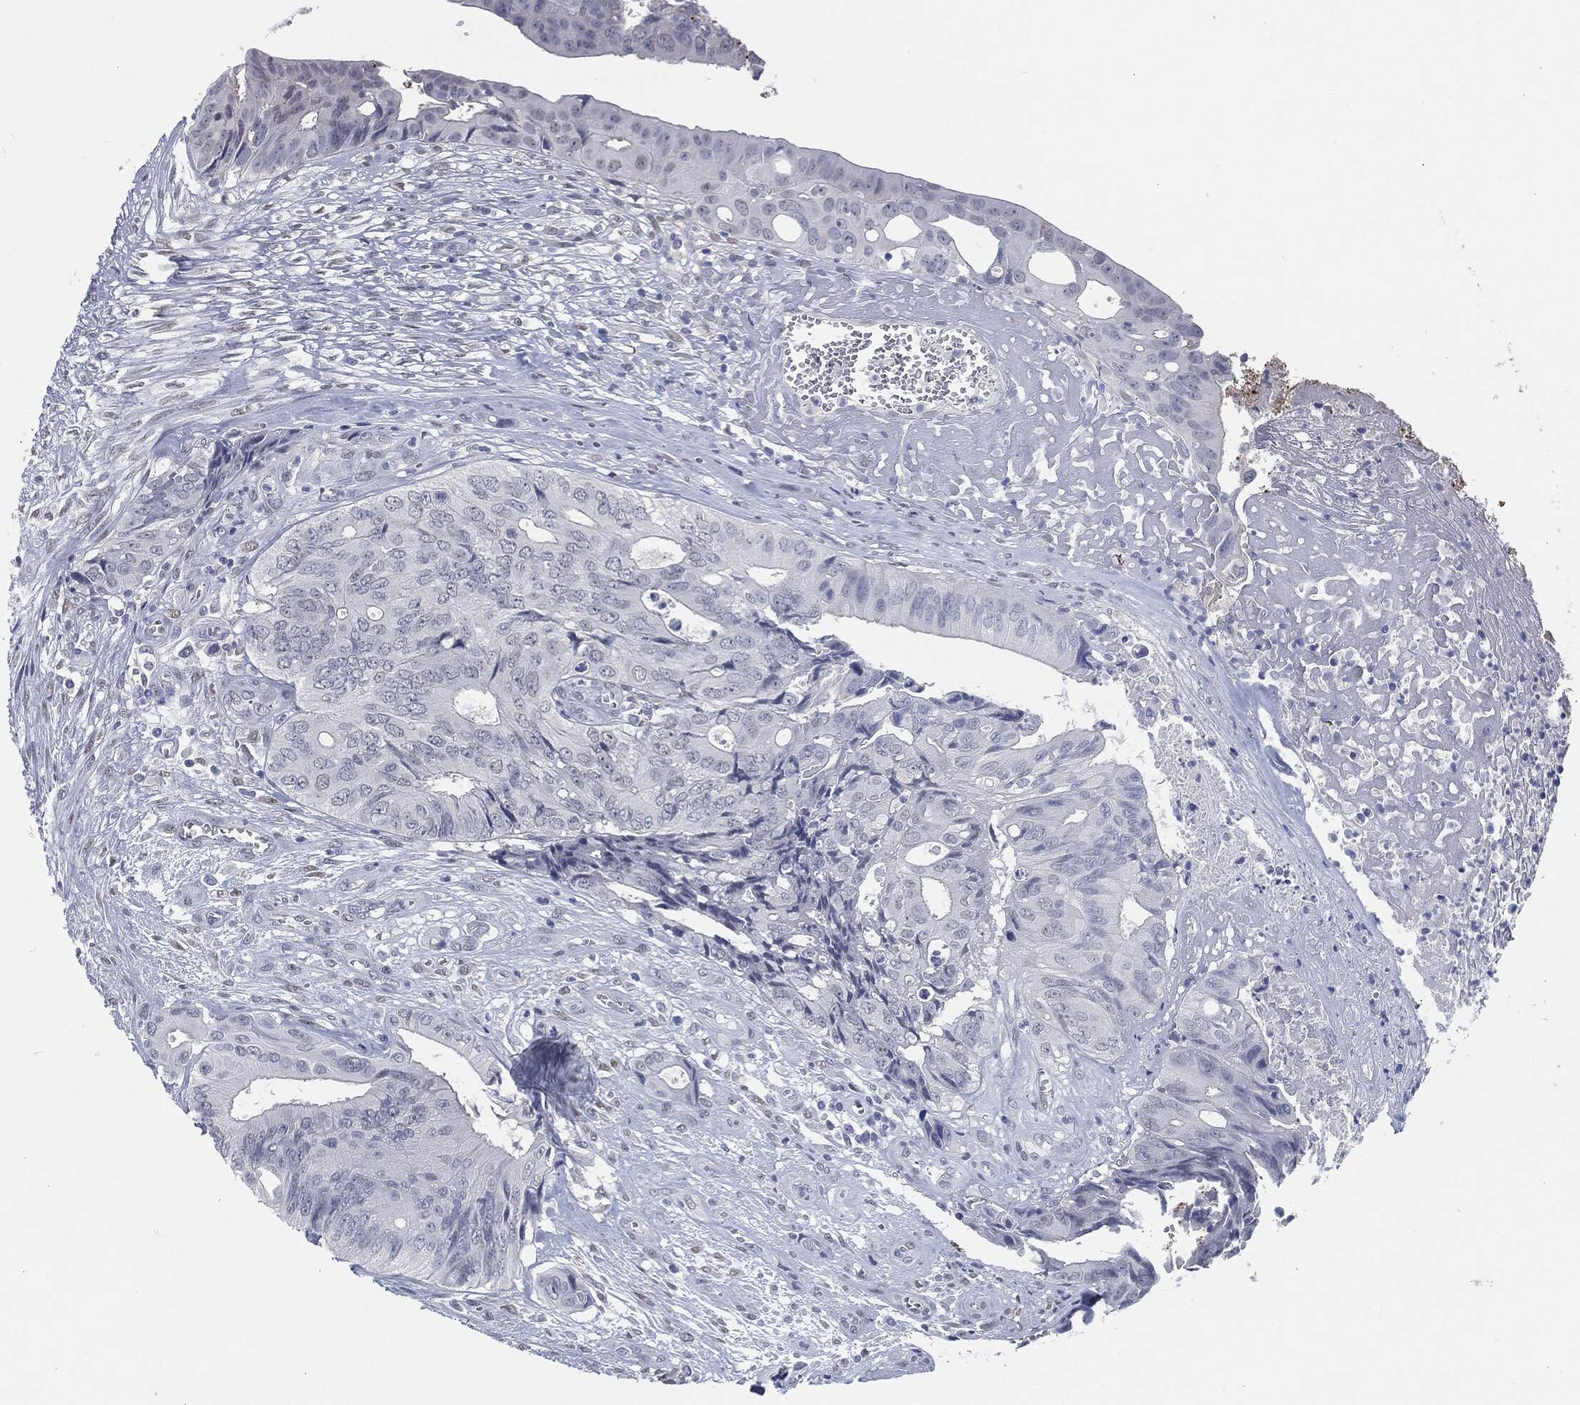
{"staining": {"intensity": "negative", "quantity": "none", "location": "none"}, "tissue": "colorectal cancer", "cell_type": "Tumor cells", "image_type": "cancer", "snomed": [{"axis": "morphology", "description": "Normal tissue, NOS"}, {"axis": "morphology", "description": "Adenocarcinoma, NOS"}, {"axis": "topography", "description": "Colon"}], "caption": "Colorectal cancer was stained to show a protein in brown. There is no significant expression in tumor cells.", "gene": "PROM1", "patient": {"sex": "male", "age": 65}}